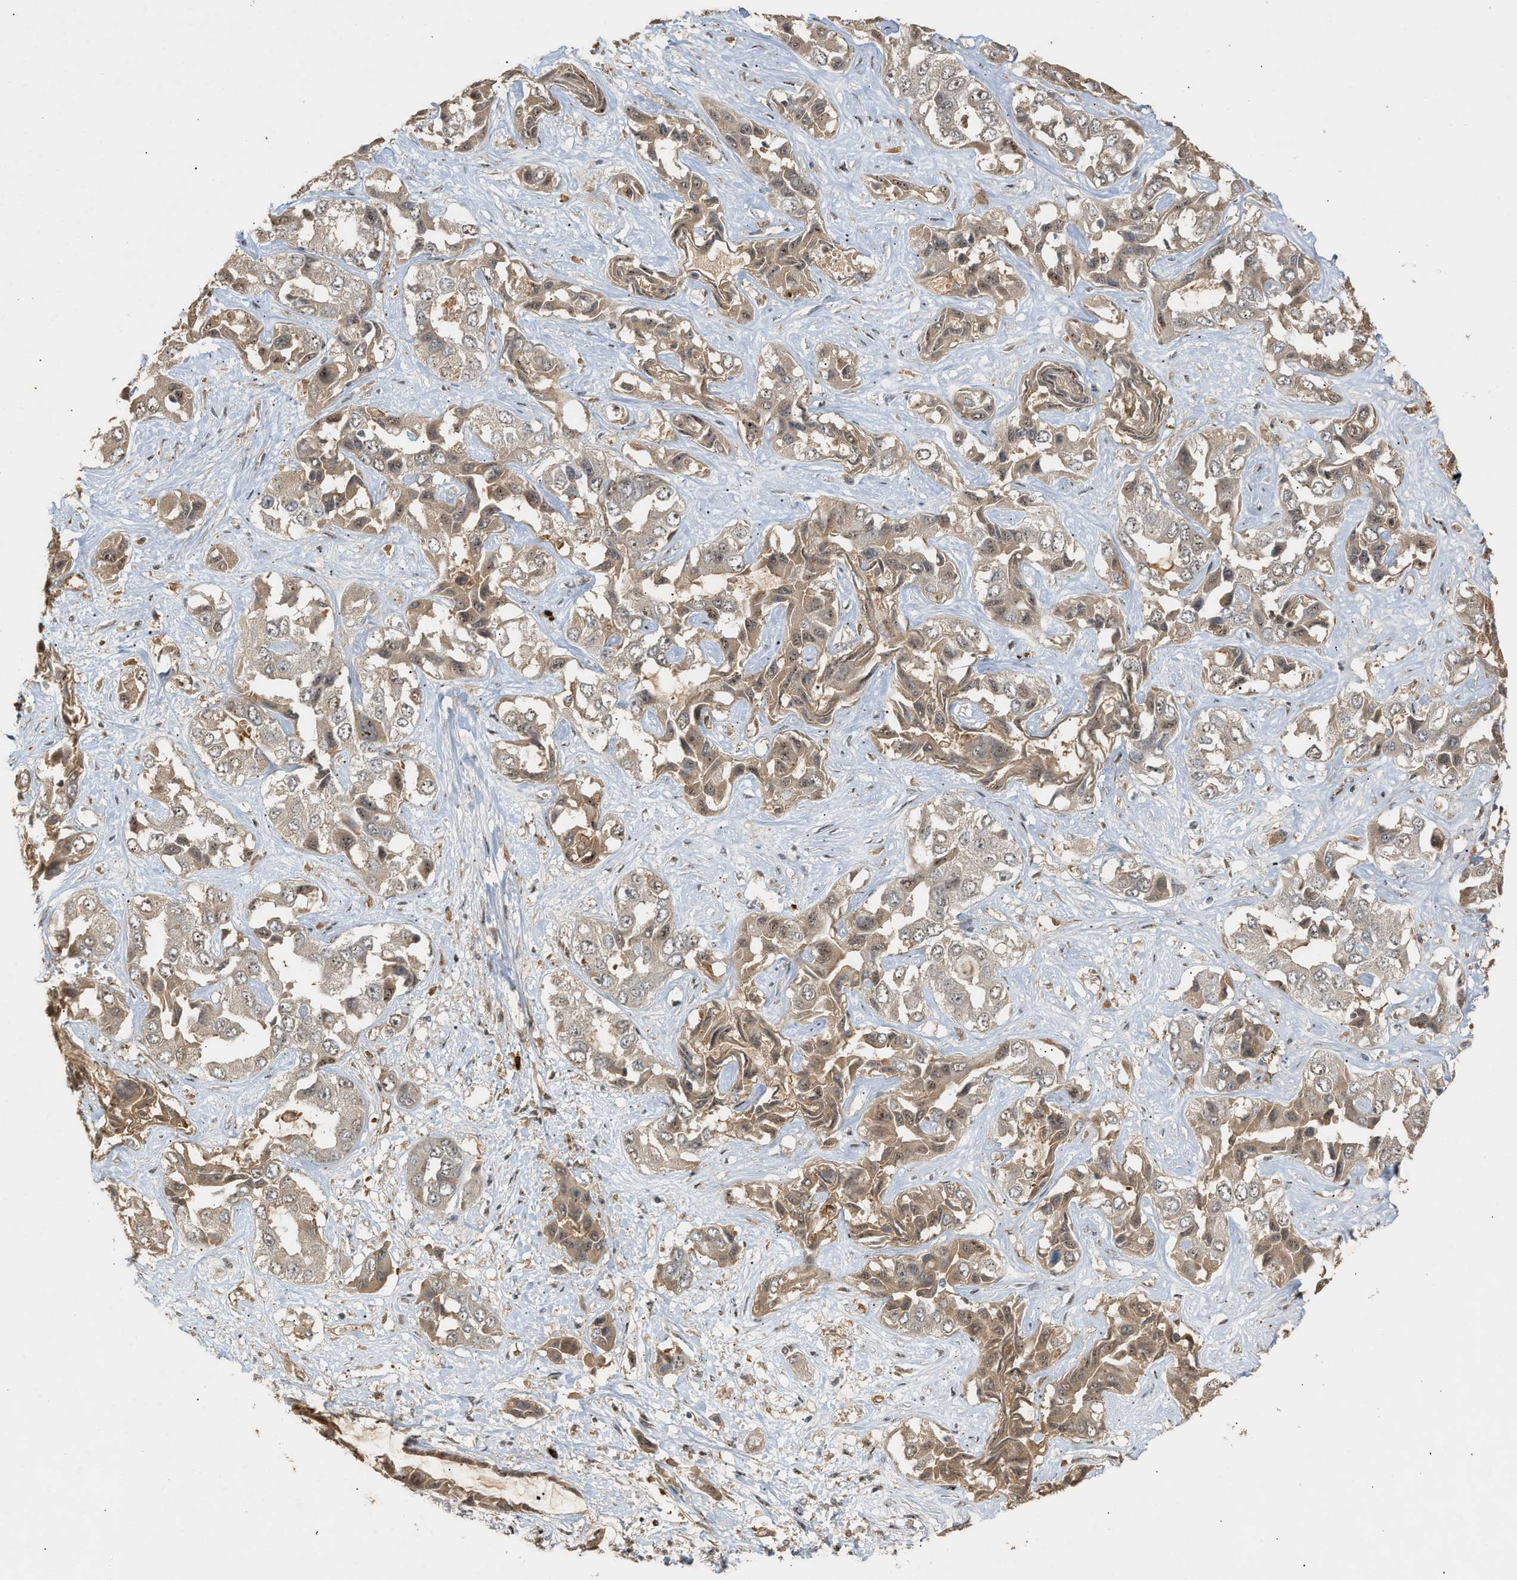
{"staining": {"intensity": "weak", "quantity": ">75%", "location": "cytoplasmic/membranous,nuclear"}, "tissue": "liver cancer", "cell_type": "Tumor cells", "image_type": "cancer", "snomed": [{"axis": "morphology", "description": "Cholangiocarcinoma"}, {"axis": "topography", "description": "Liver"}], "caption": "Protein staining of liver cholangiocarcinoma tissue displays weak cytoplasmic/membranous and nuclear expression in about >75% of tumor cells.", "gene": "ZFAND5", "patient": {"sex": "female", "age": 52}}